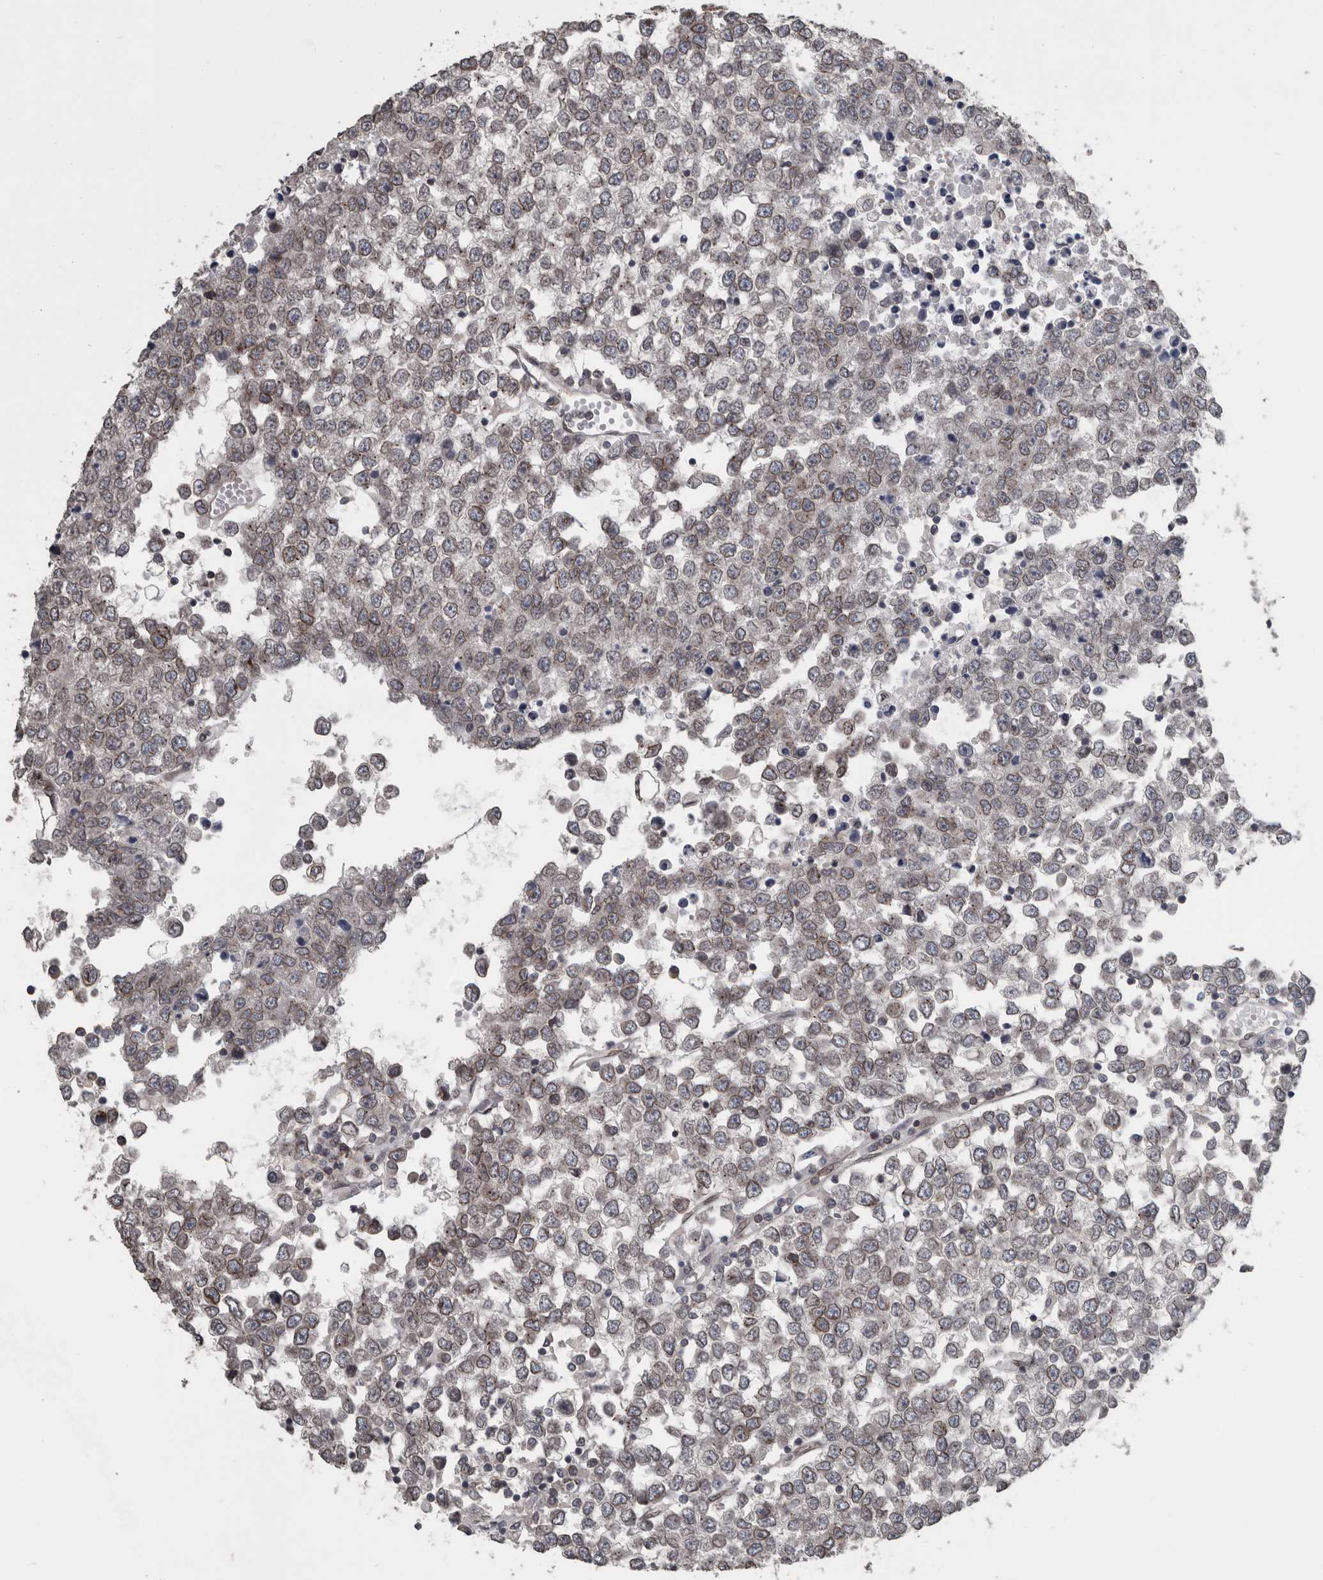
{"staining": {"intensity": "weak", "quantity": ">75%", "location": "cytoplasmic/membranous,nuclear"}, "tissue": "testis cancer", "cell_type": "Tumor cells", "image_type": "cancer", "snomed": [{"axis": "morphology", "description": "Seminoma, NOS"}, {"axis": "topography", "description": "Testis"}], "caption": "Seminoma (testis) was stained to show a protein in brown. There is low levels of weak cytoplasmic/membranous and nuclear positivity in about >75% of tumor cells. The protein of interest is shown in brown color, while the nuclei are stained blue.", "gene": "RANBP2", "patient": {"sex": "male", "age": 65}}